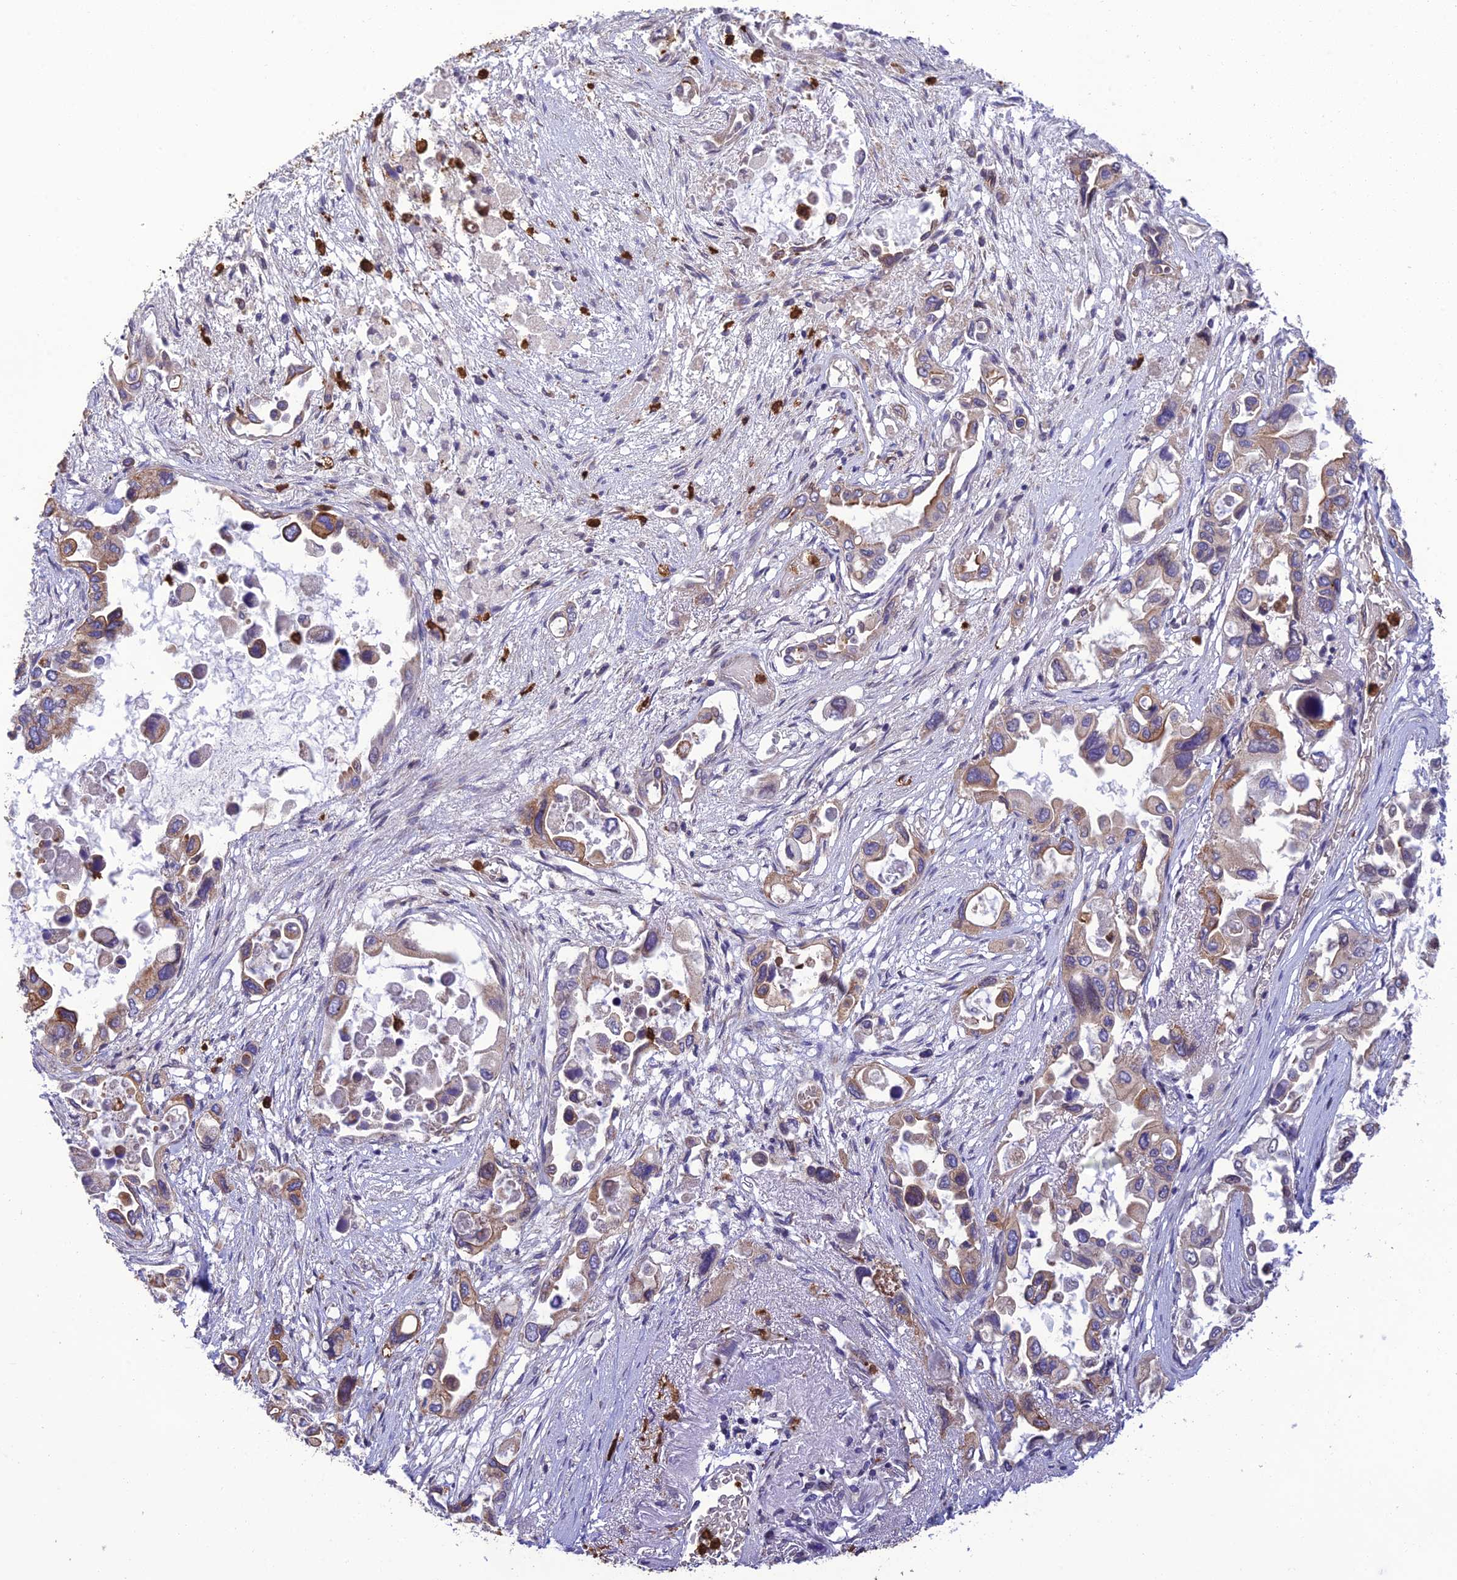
{"staining": {"intensity": "weak", "quantity": "25%-75%", "location": "cytoplasmic/membranous"}, "tissue": "pancreatic cancer", "cell_type": "Tumor cells", "image_type": "cancer", "snomed": [{"axis": "morphology", "description": "Adenocarcinoma, NOS"}, {"axis": "topography", "description": "Pancreas"}], "caption": "A brown stain shows weak cytoplasmic/membranous staining of a protein in human adenocarcinoma (pancreatic) tumor cells.", "gene": "PKHD1L1", "patient": {"sex": "male", "age": 92}}